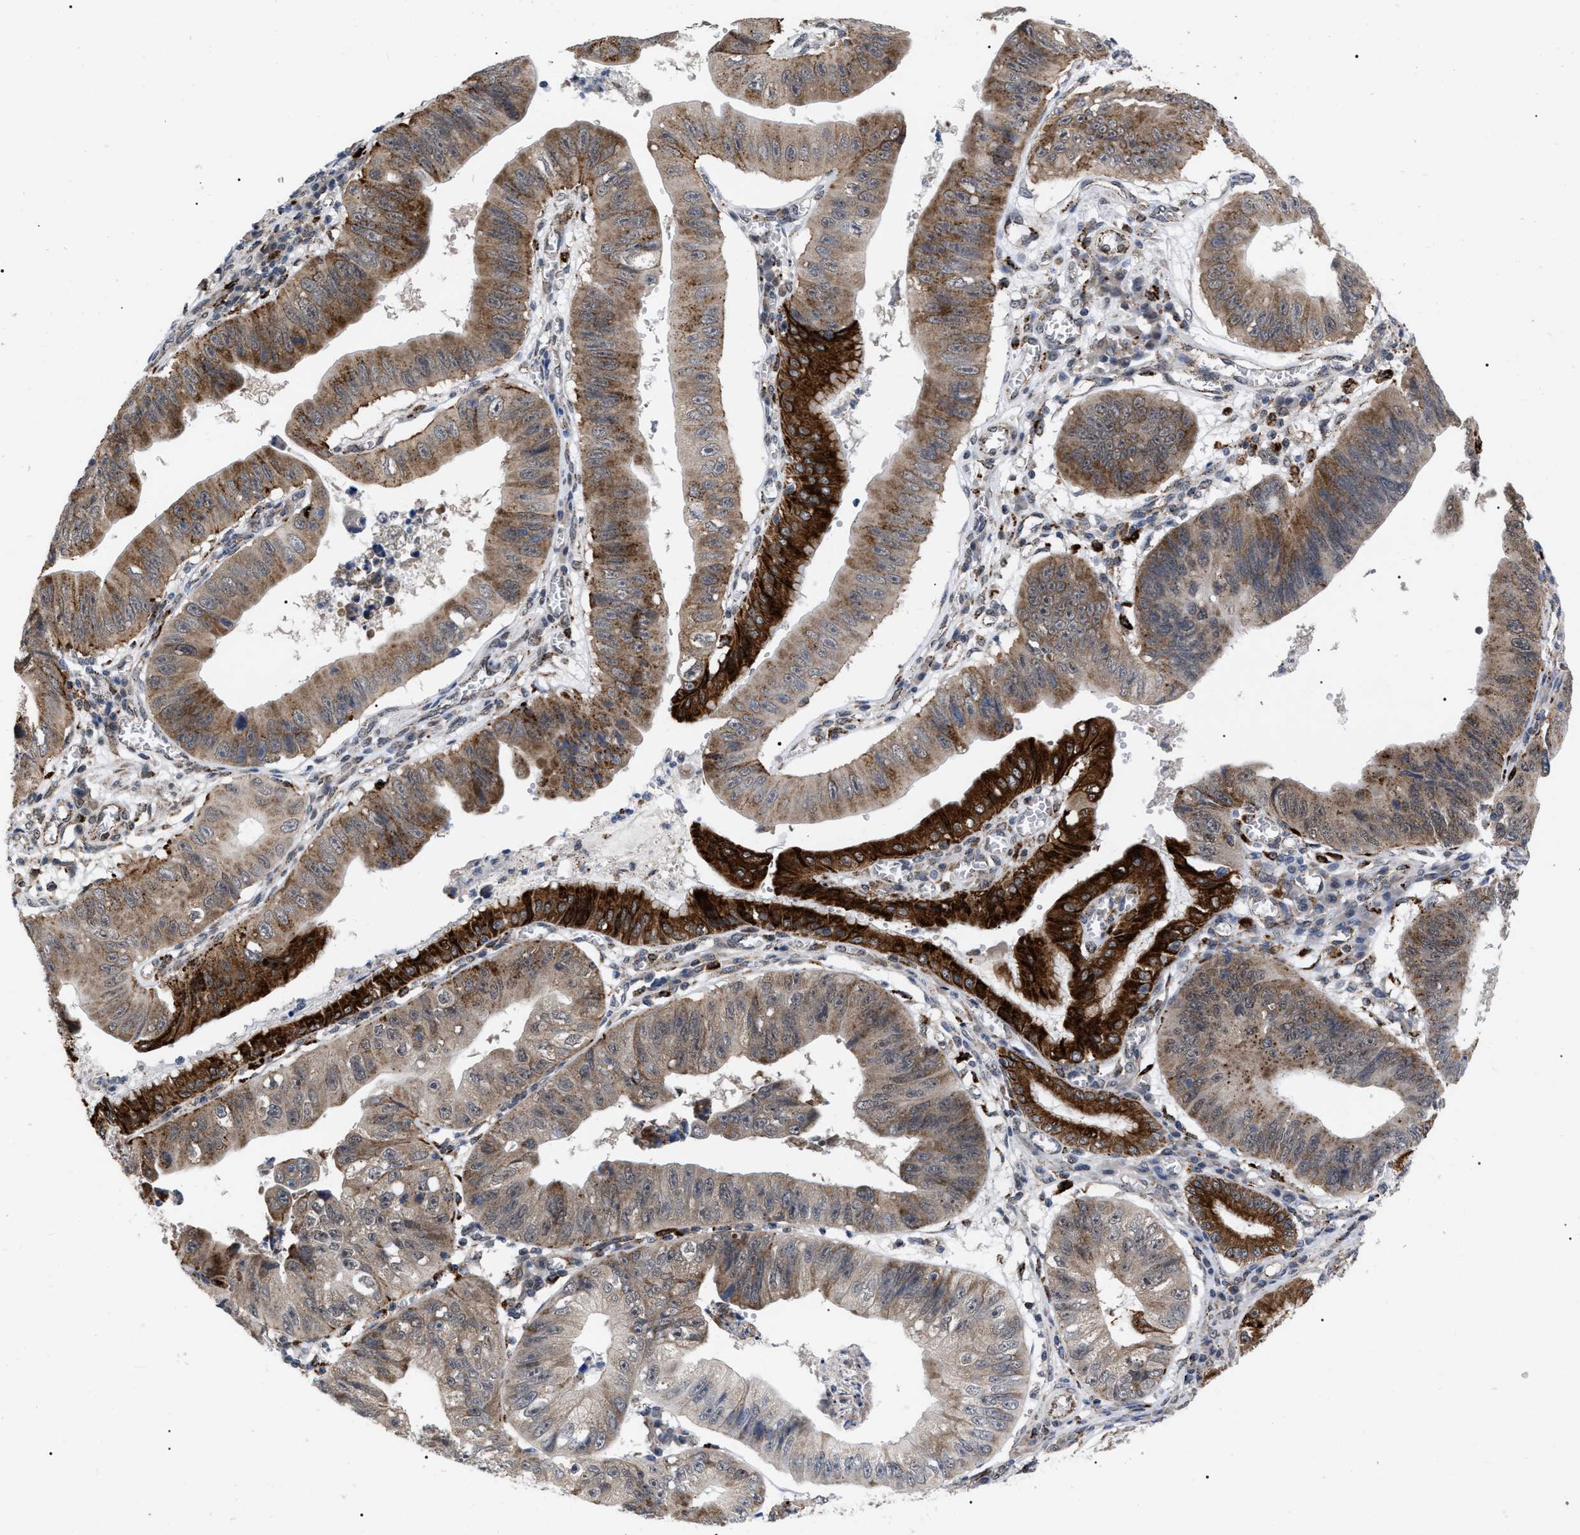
{"staining": {"intensity": "strong", "quantity": "25%-75%", "location": "cytoplasmic/membranous"}, "tissue": "stomach cancer", "cell_type": "Tumor cells", "image_type": "cancer", "snomed": [{"axis": "morphology", "description": "Adenocarcinoma, NOS"}, {"axis": "topography", "description": "Stomach"}], "caption": "Immunohistochemistry (DAB (3,3'-diaminobenzidine)) staining of human stomach cancer displays strong cytoplasmic/membranous protein expression in approximately 25%-75% of tumor cells.", "gene": "UPF1", "patient": {"sex": "male", "age": 59}}